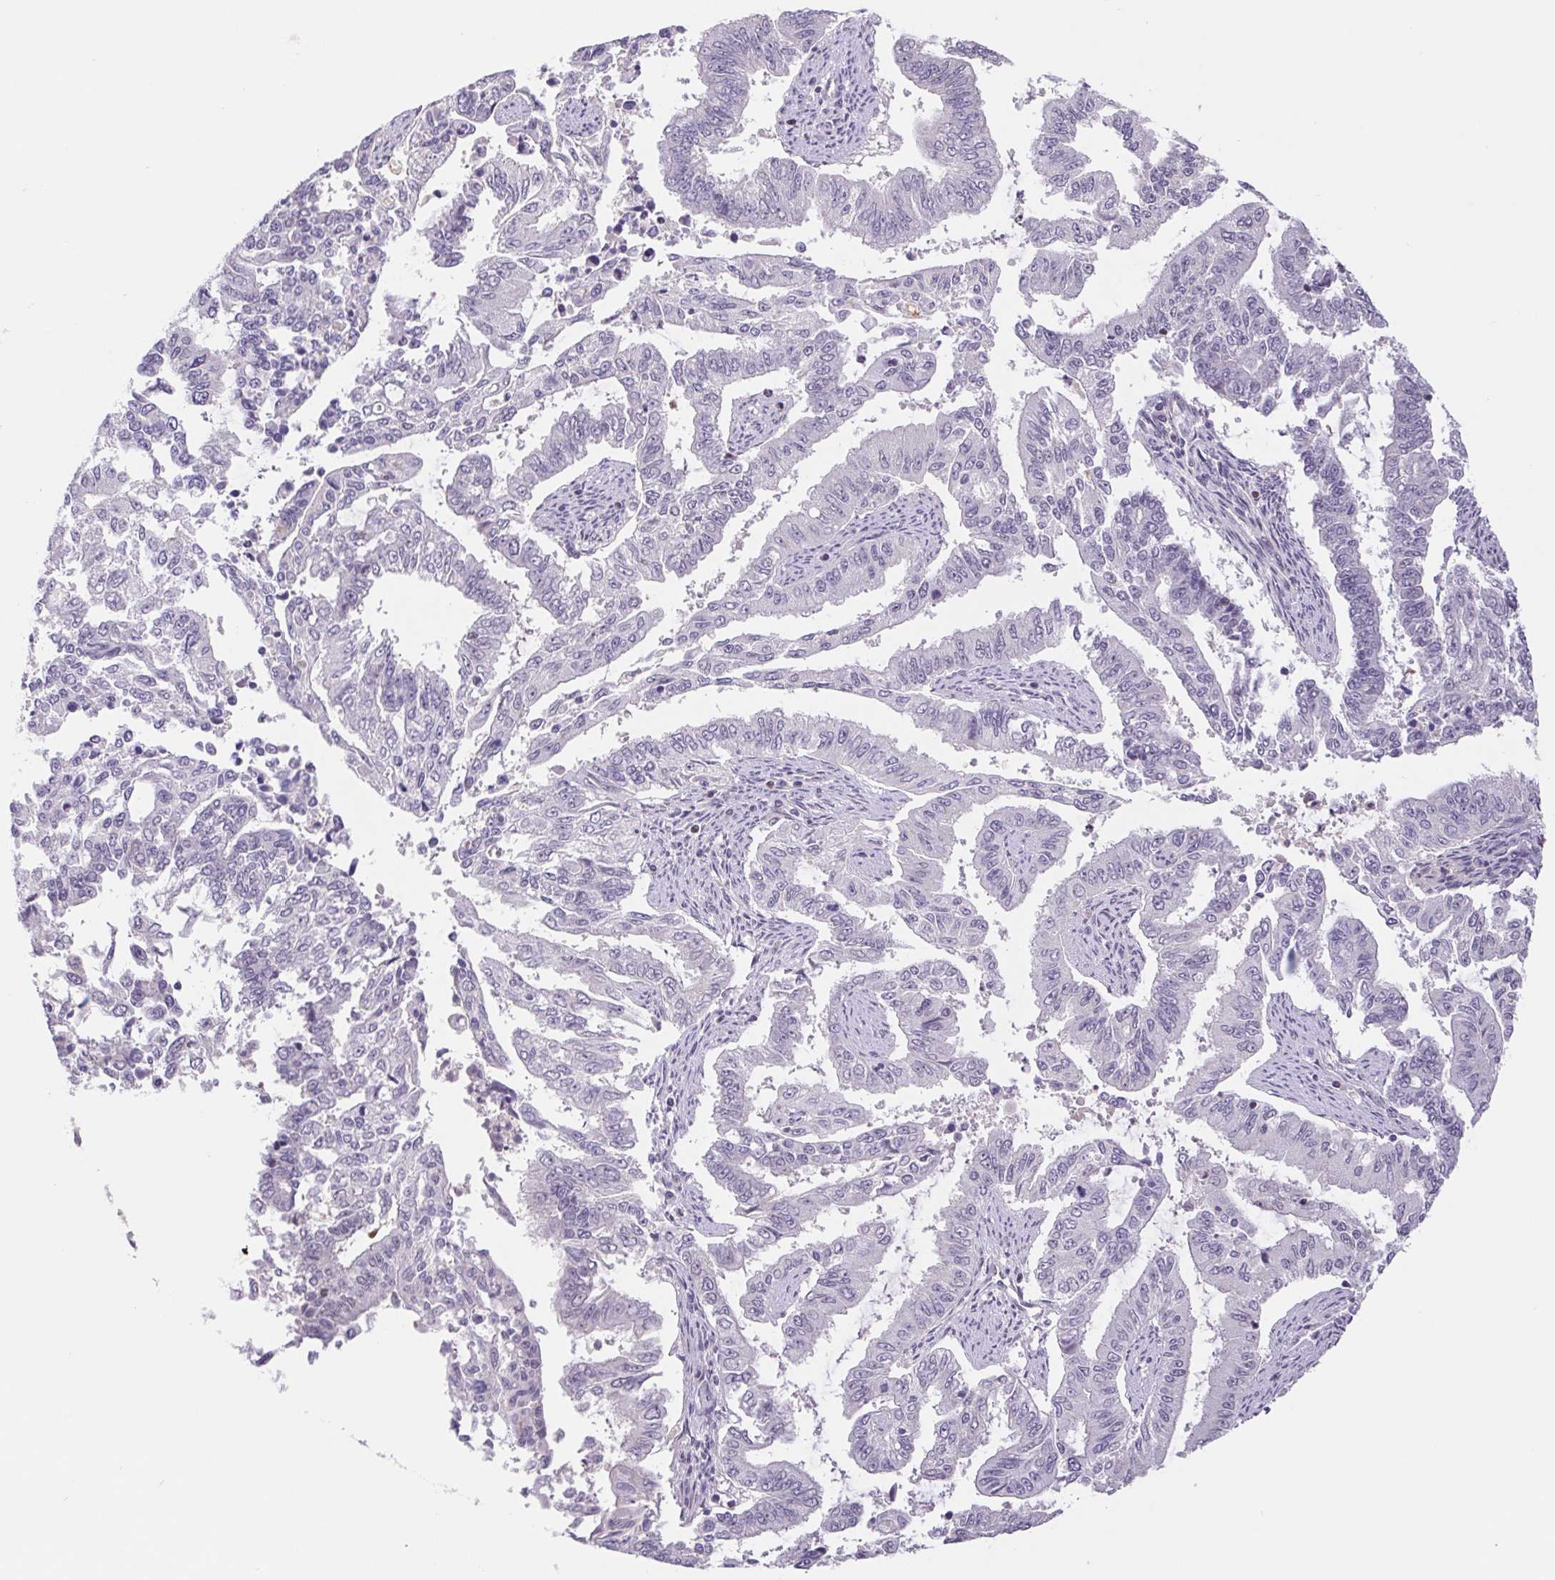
{"staining": {"intensity": "negative", "quantity": "none", "location": "none"}, "tissue": "endometrial cancer", "cell_type": "Tumor cells", "image_type": "cancer", "snomed": [{"axis": "morphology", "description": "Adenocarcinoma, NOS"}, {"axis": "topography", "description": "Uterus"}], "caption": "Tumor cells show no significant protein staining in adenocarcinoma (endometrial).", "gene": "TRERF1", "patient": {"sex": "female", "age": 59}}